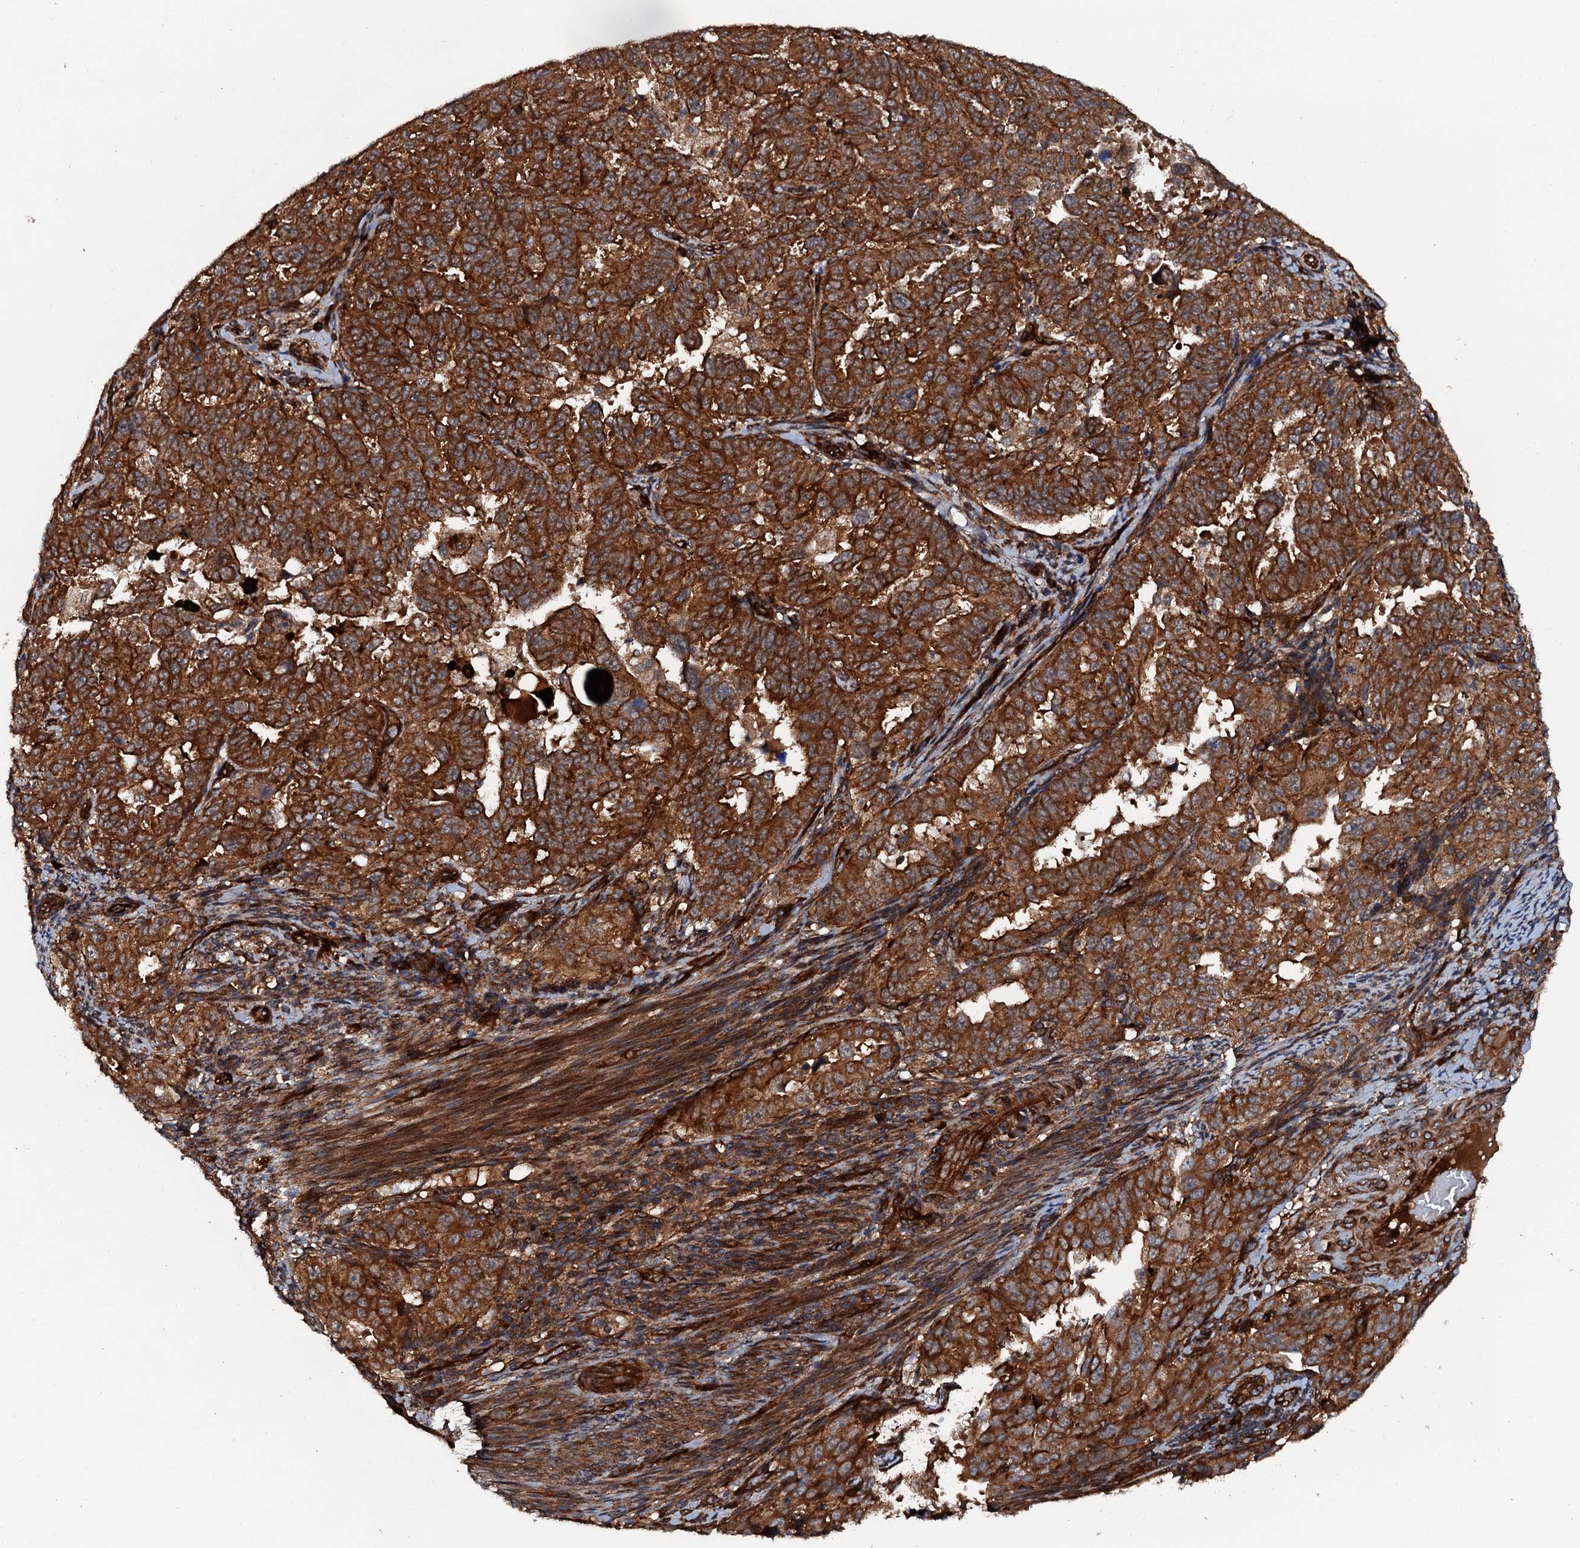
{"staining": {"intensity": "strong", "quantity": ">75%", "location": "cytoplasmic/membranous"}, "tissue": "endometrial cancer", "cell_type": "Tumor cells", "image_type": "cancer", "snomed": [{"axis": "morphology", "description": "Adenocarcinoma, NOS"}, {"axis": "topography", "description": "Endometrium"}], "caption": "Brown immunohistochemical staining in human endometrial cancer (adenocarcinoma) exhibits strong cytoplasmic/membranous expression in approximately >75% of tumor cells. Immunohistochemistry (ihc) stains the protein of interest in brown and the nuclei are stained blue.", "gene": "FLYWCH1", "patient": {"sex": "female", "age": 65}}